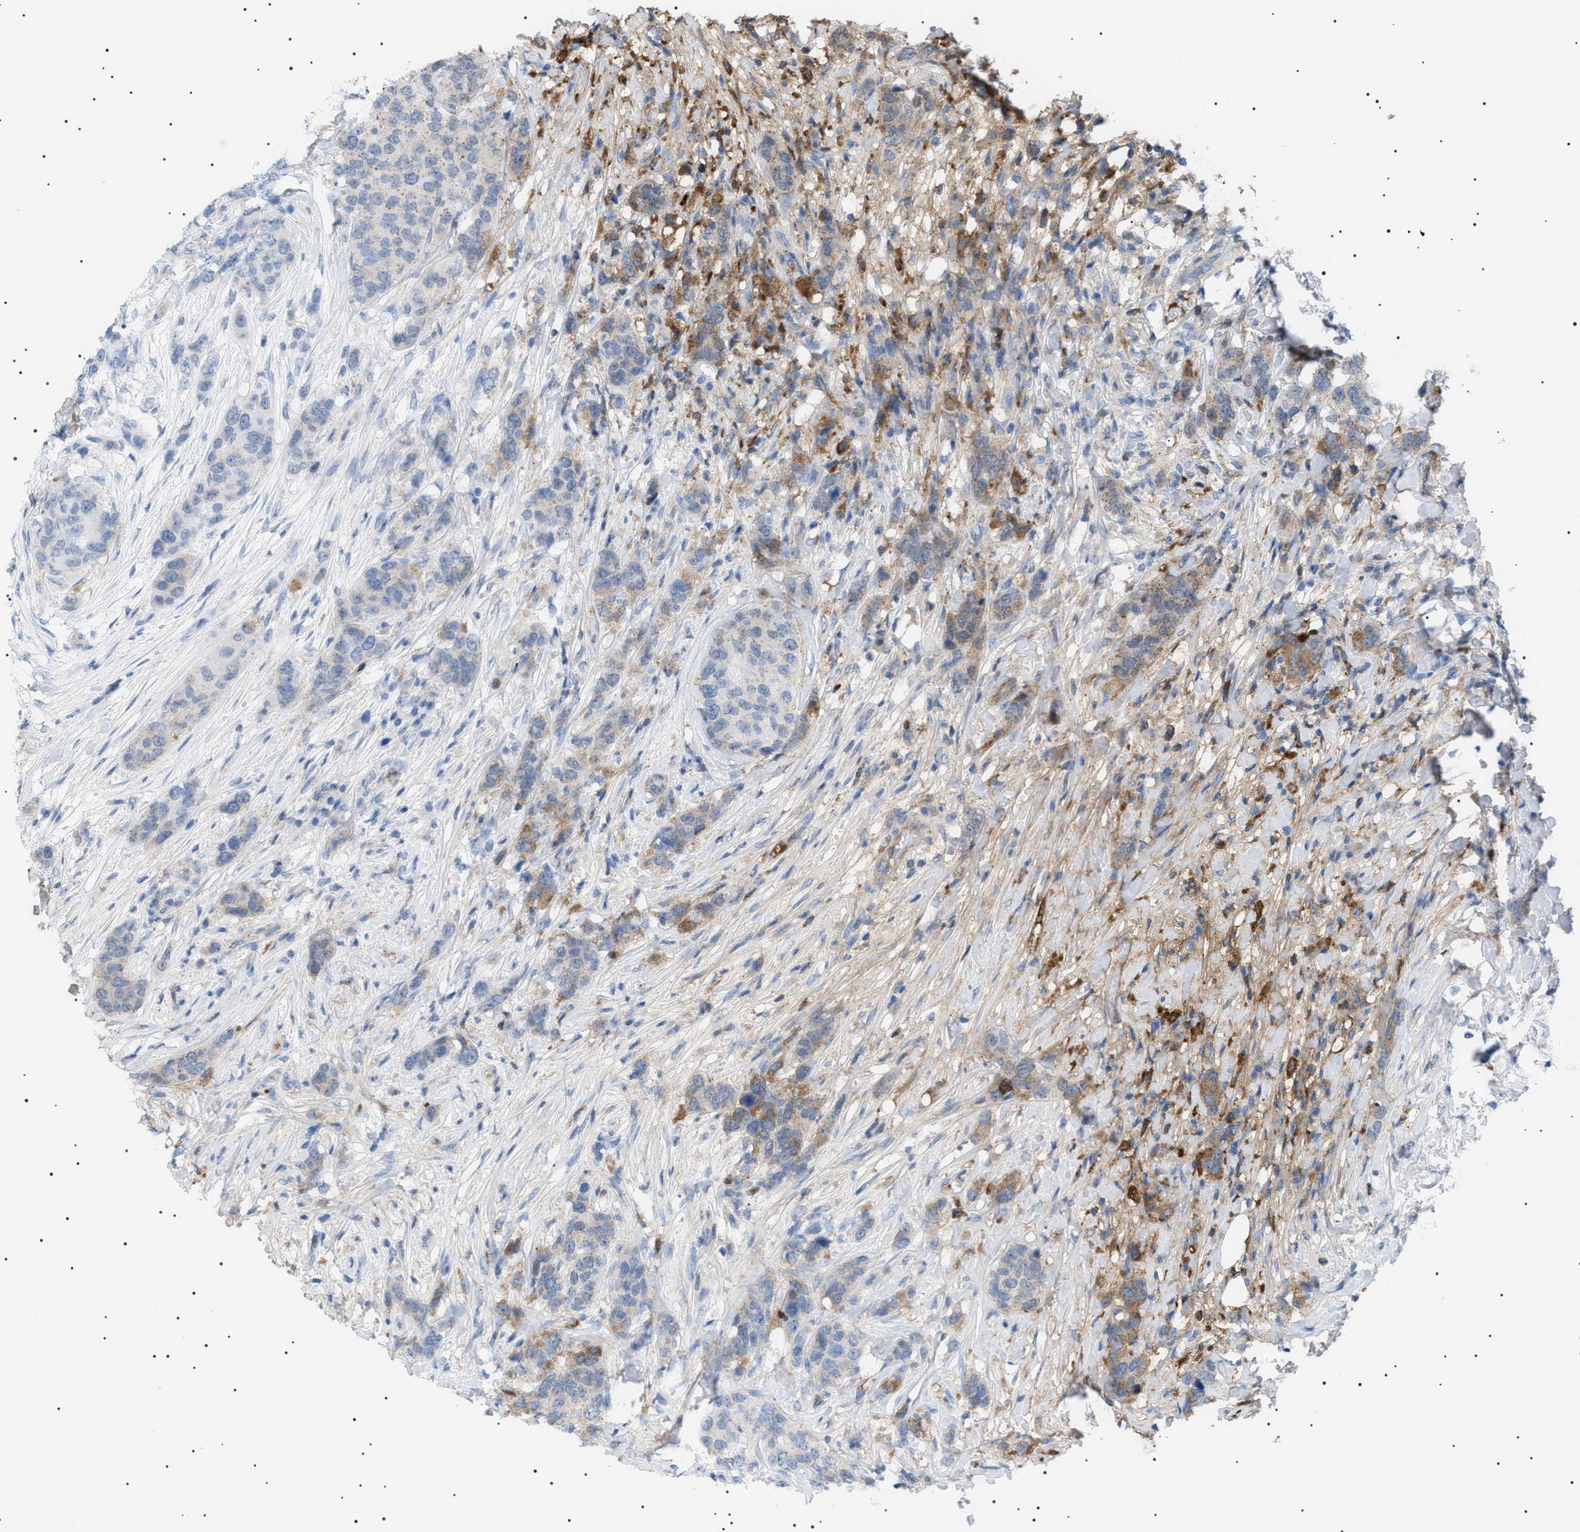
{"staining": {"intensity": "moderate", "quantity": "<25%", "location": "cytoplasmic/membranous"}, "tissue": "breast cancer", "cell_type": "Tumor cells", "image_type": "cancer", "snomed": [{"axis": "morphology", "description": "Lobular carcinoma"}, {"axis": "topography", "description": "Breast"}], "caption": "Tumor cells exhibit low levels of moderate cytoplasmic/membranous expression in approximately <25% of cells in breast lobular carcinoma.", "gene": "LPA", "patient": {"sex": "female", "age": 59}}